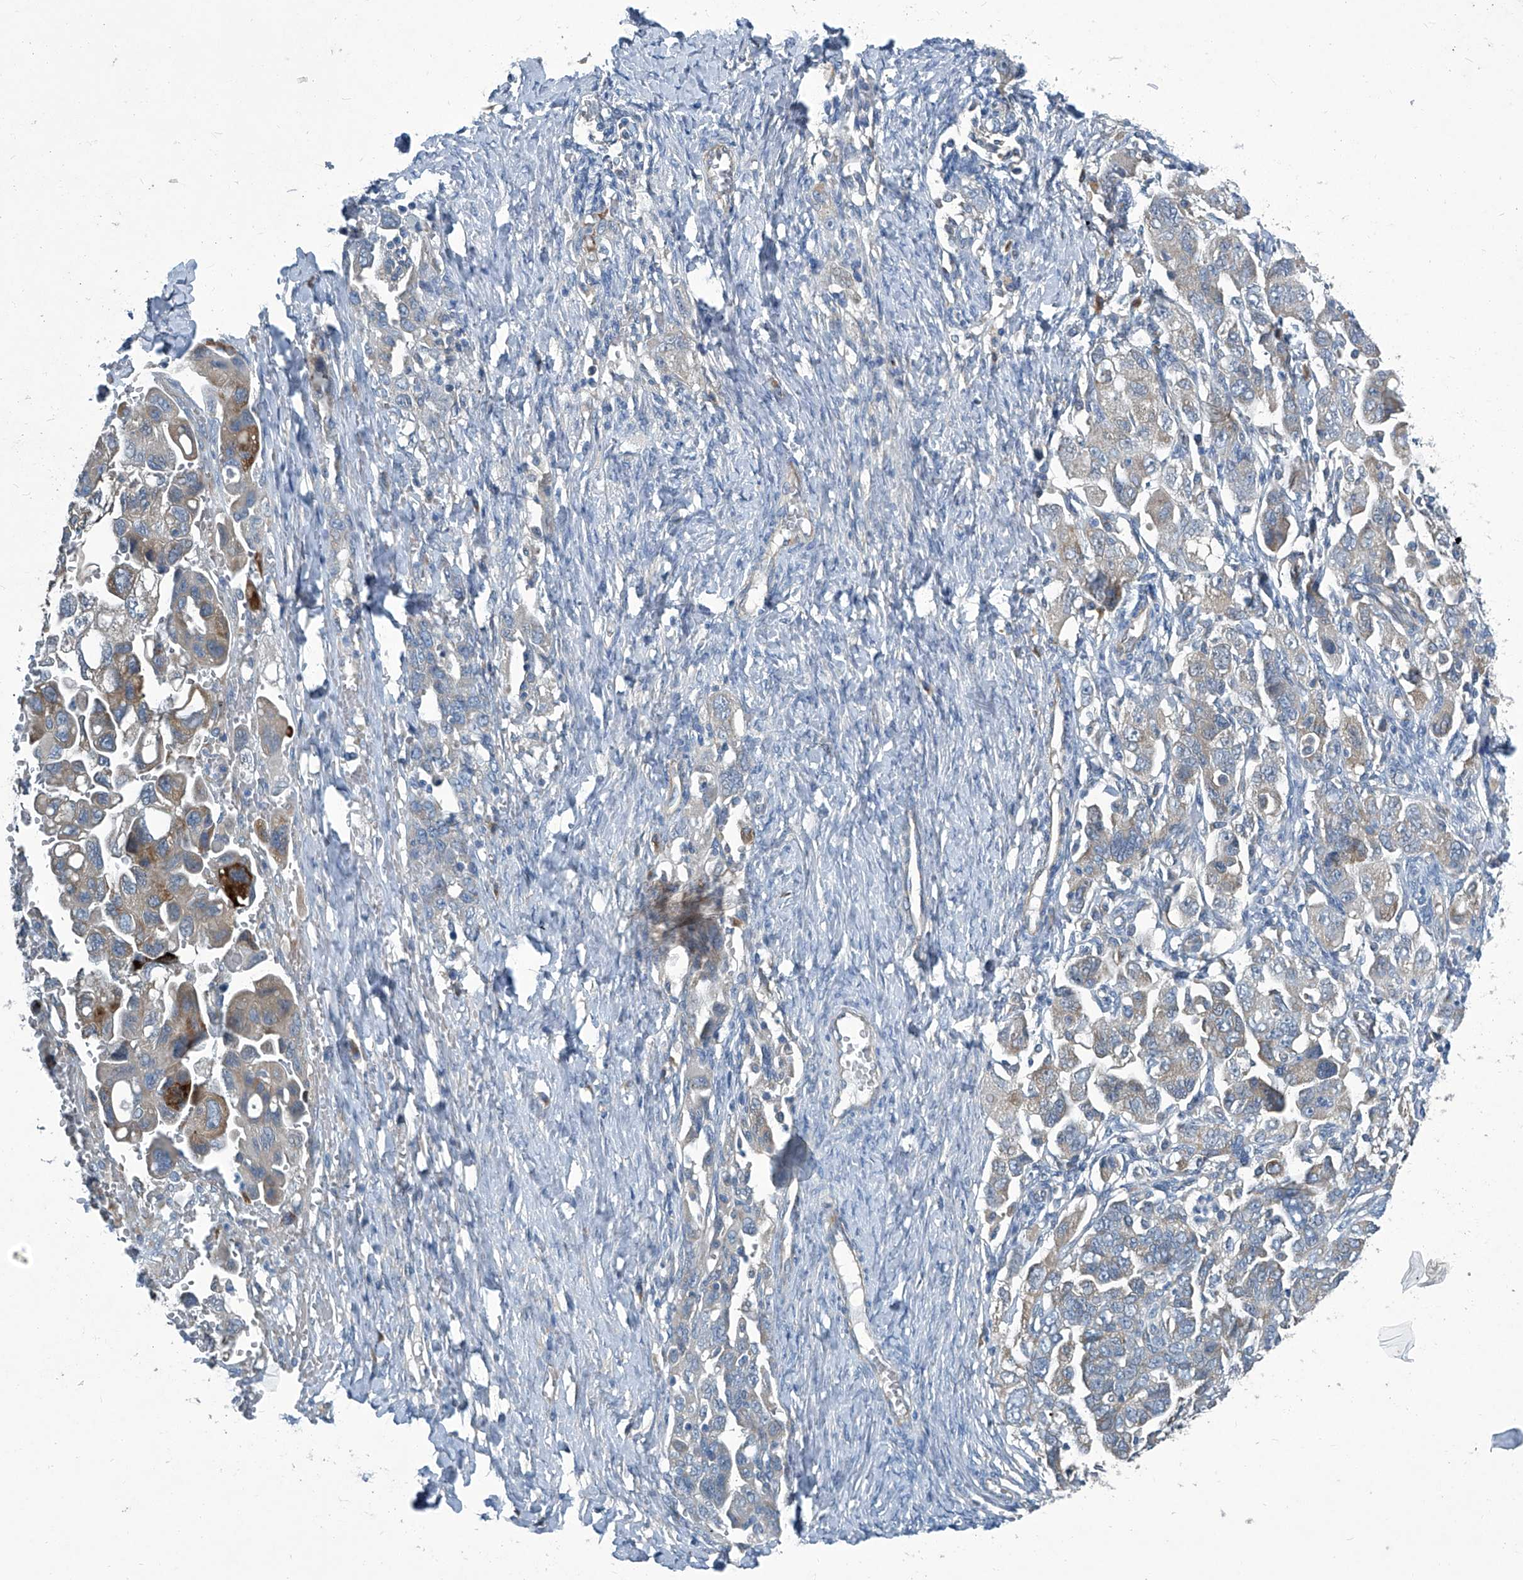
{"staining": {"intensity": "moderate", "quantity": "<25%", "location": "cytoplasmic/membranous"}, "tissue": "ovarian cancer", "cell_type": "Tumor cells", "image_type": "cancer", "snomed": [{"axis": "morphology", "description": "Carcinoma, NOS"}, {"axis": "morphology", "description": "Cystadenocarcinoma, serous, NOS"}, {"axis": "topography", "description": "Ovary"}], "caption": "Protein staining by immunohistochemistry (IHC) reveals moderate cytoplasmic/membranous positivity in about <25% of tumor cells in serous cystadenocarcinoma (ovarian).", "gene": "SLC26A11", "patient": {"sex": "female", "age": 69}}